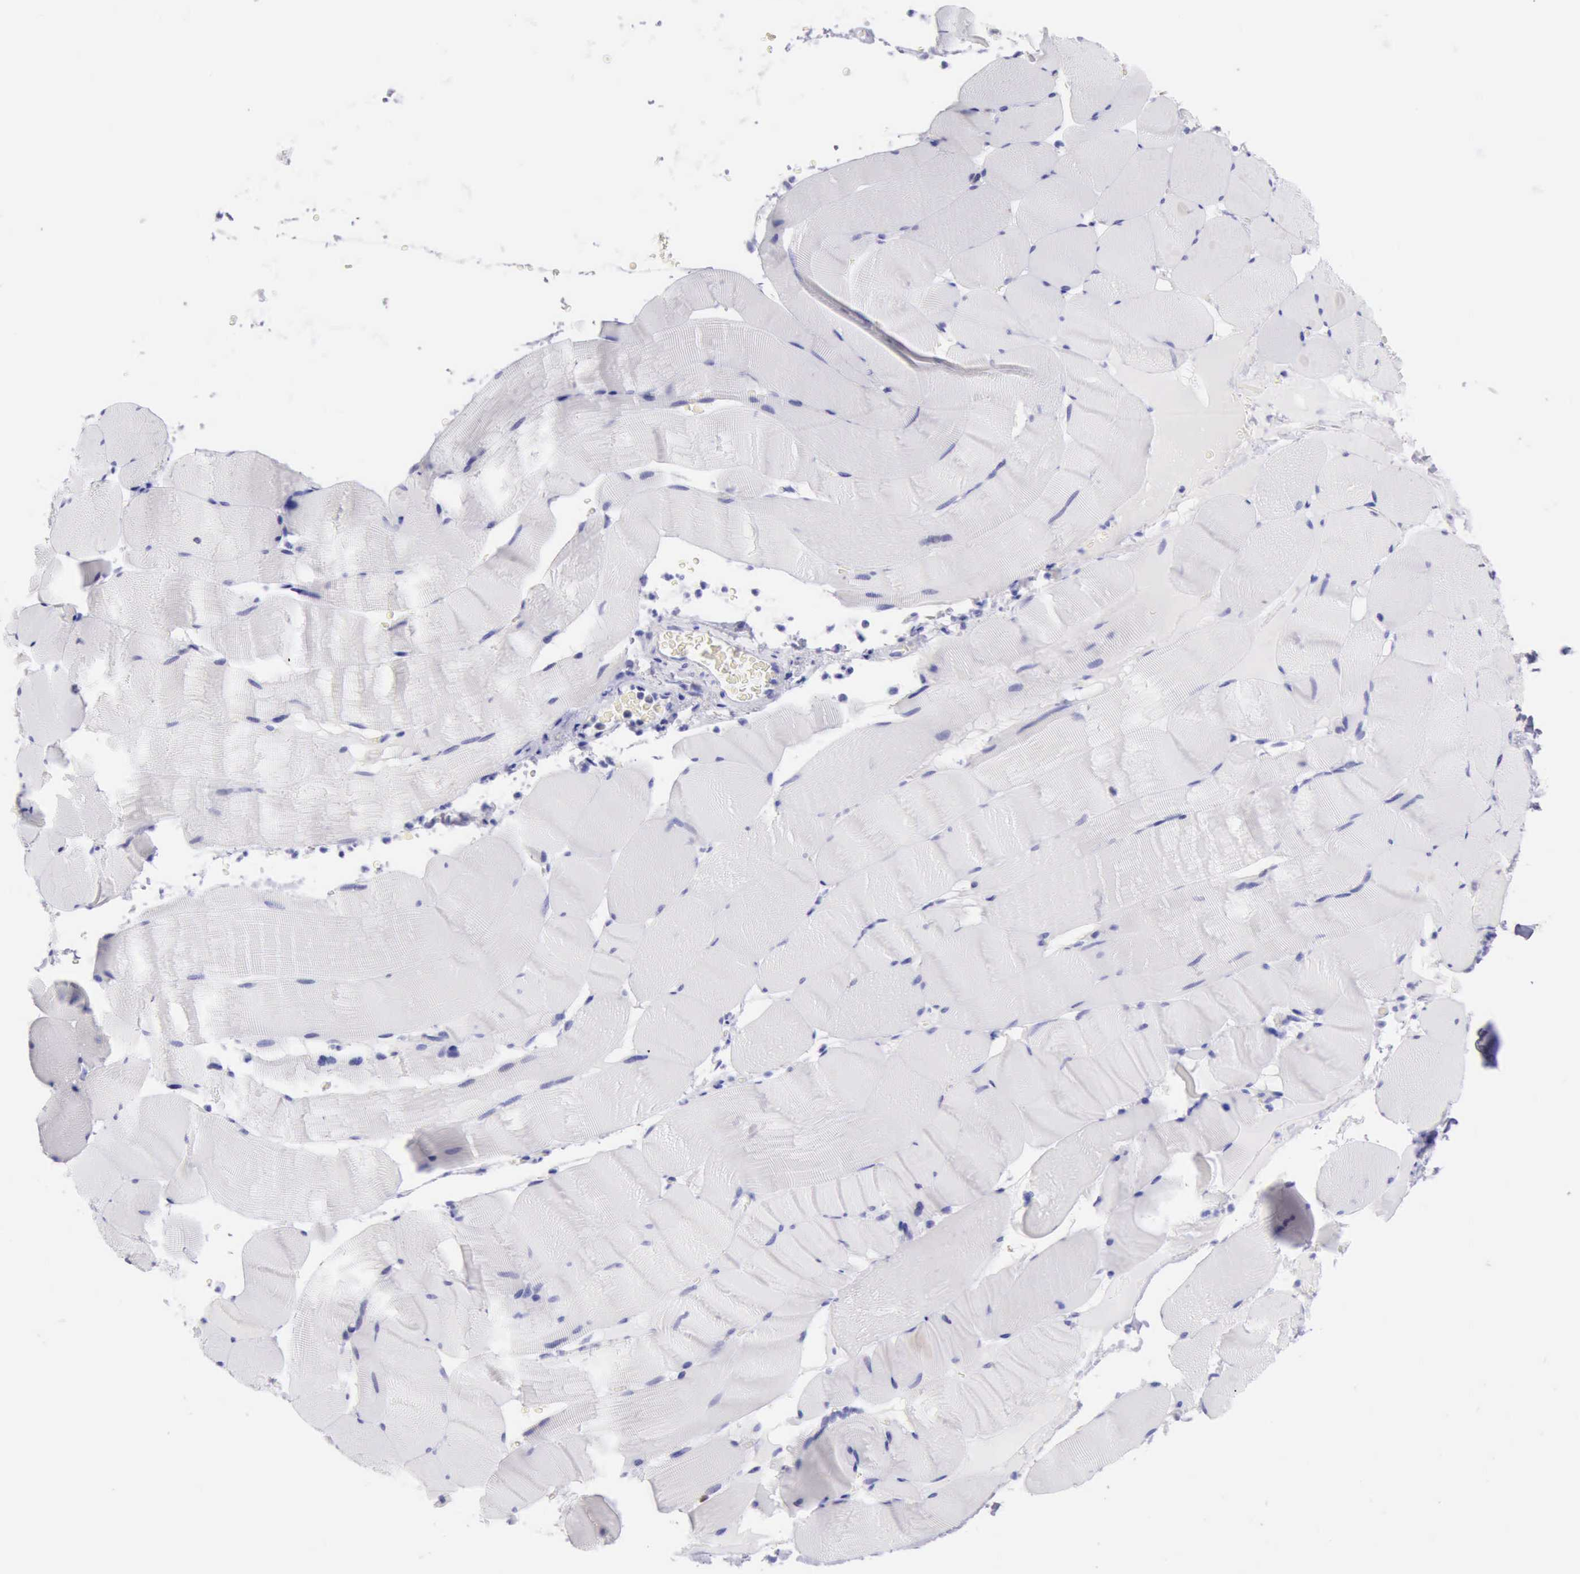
{"staining": {"intensity": "negative", "quantity": "none", "location": "none"}, "tissue": "skeletal muscle", "cell_type": "Myocytes", "image_type": "normal", "snomed": [{"axis": "morphology", "description": "Normal tissue, NOS"}, {"axis": "topography", "description": "Skeletal muscle"}], "caption": "IHC of normal skeletal muscle demonstrates no expression in myocytes.", "gene": "MCM2", "patient": {"sex": "male", "age": 62}}